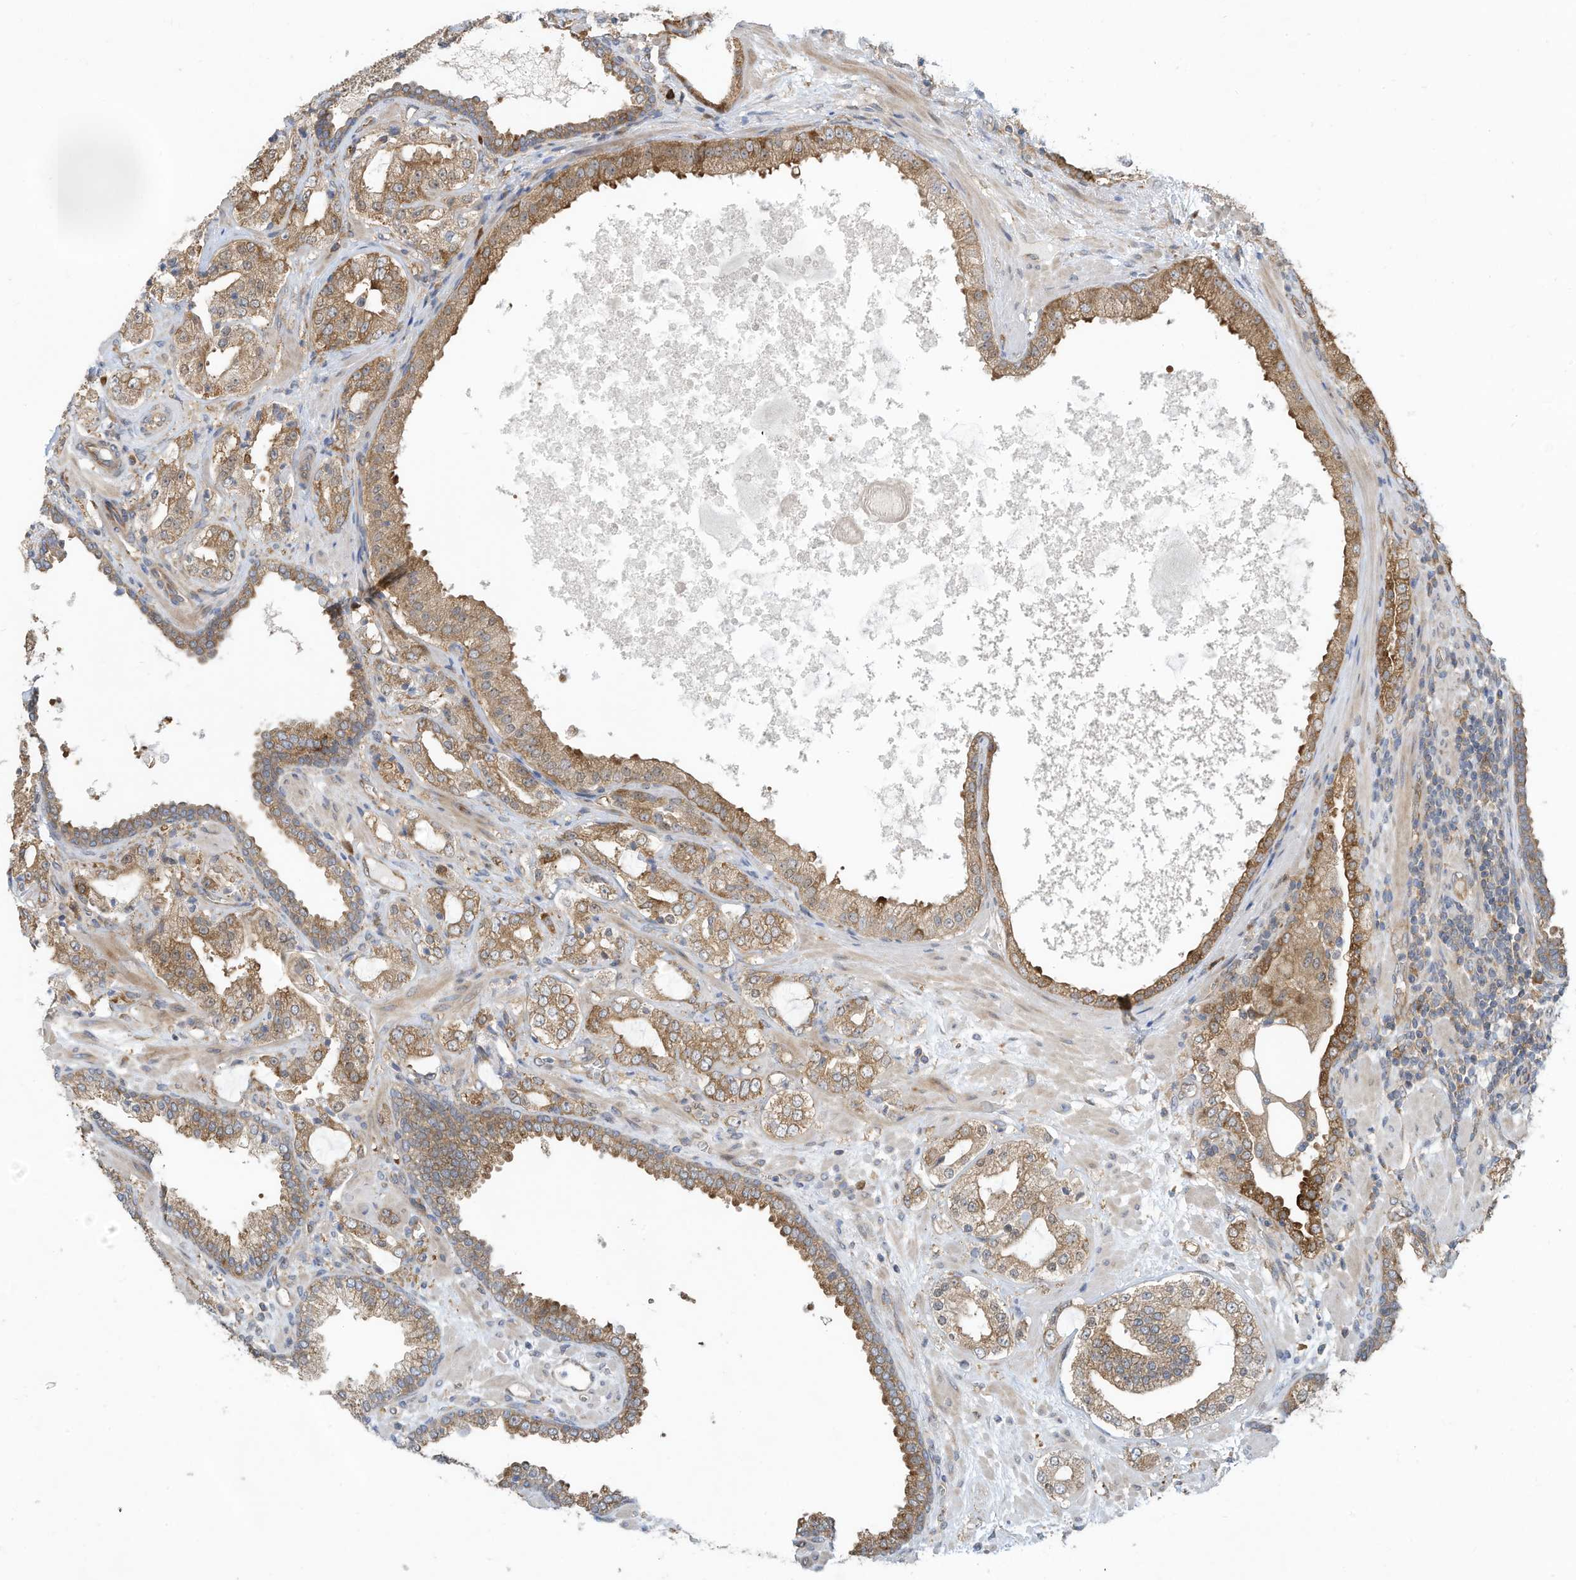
{"staining": {"intensity": "moderate", "quantity": ">75%", "location": "cytoplasmic/membranous"}, "tissue": "prostate cancer", "cell_type": "Tumor cells", "image_type": "cancer", "snomed": [{"axis": "morphology", "description": "Adenocarcinoma, High grade"}, {"axis": "topography", "description": "Prostate"}], "caption": "About >75% of tumor cells in prostate cancer (adenocarcinoma (high-grade)) demonstrate moderate cytoplasmic/membranous protein expression as visualized by brown immunohistochemical staining.", "gene": "USE1", "patient": {"sex": "male", "age": 64}}